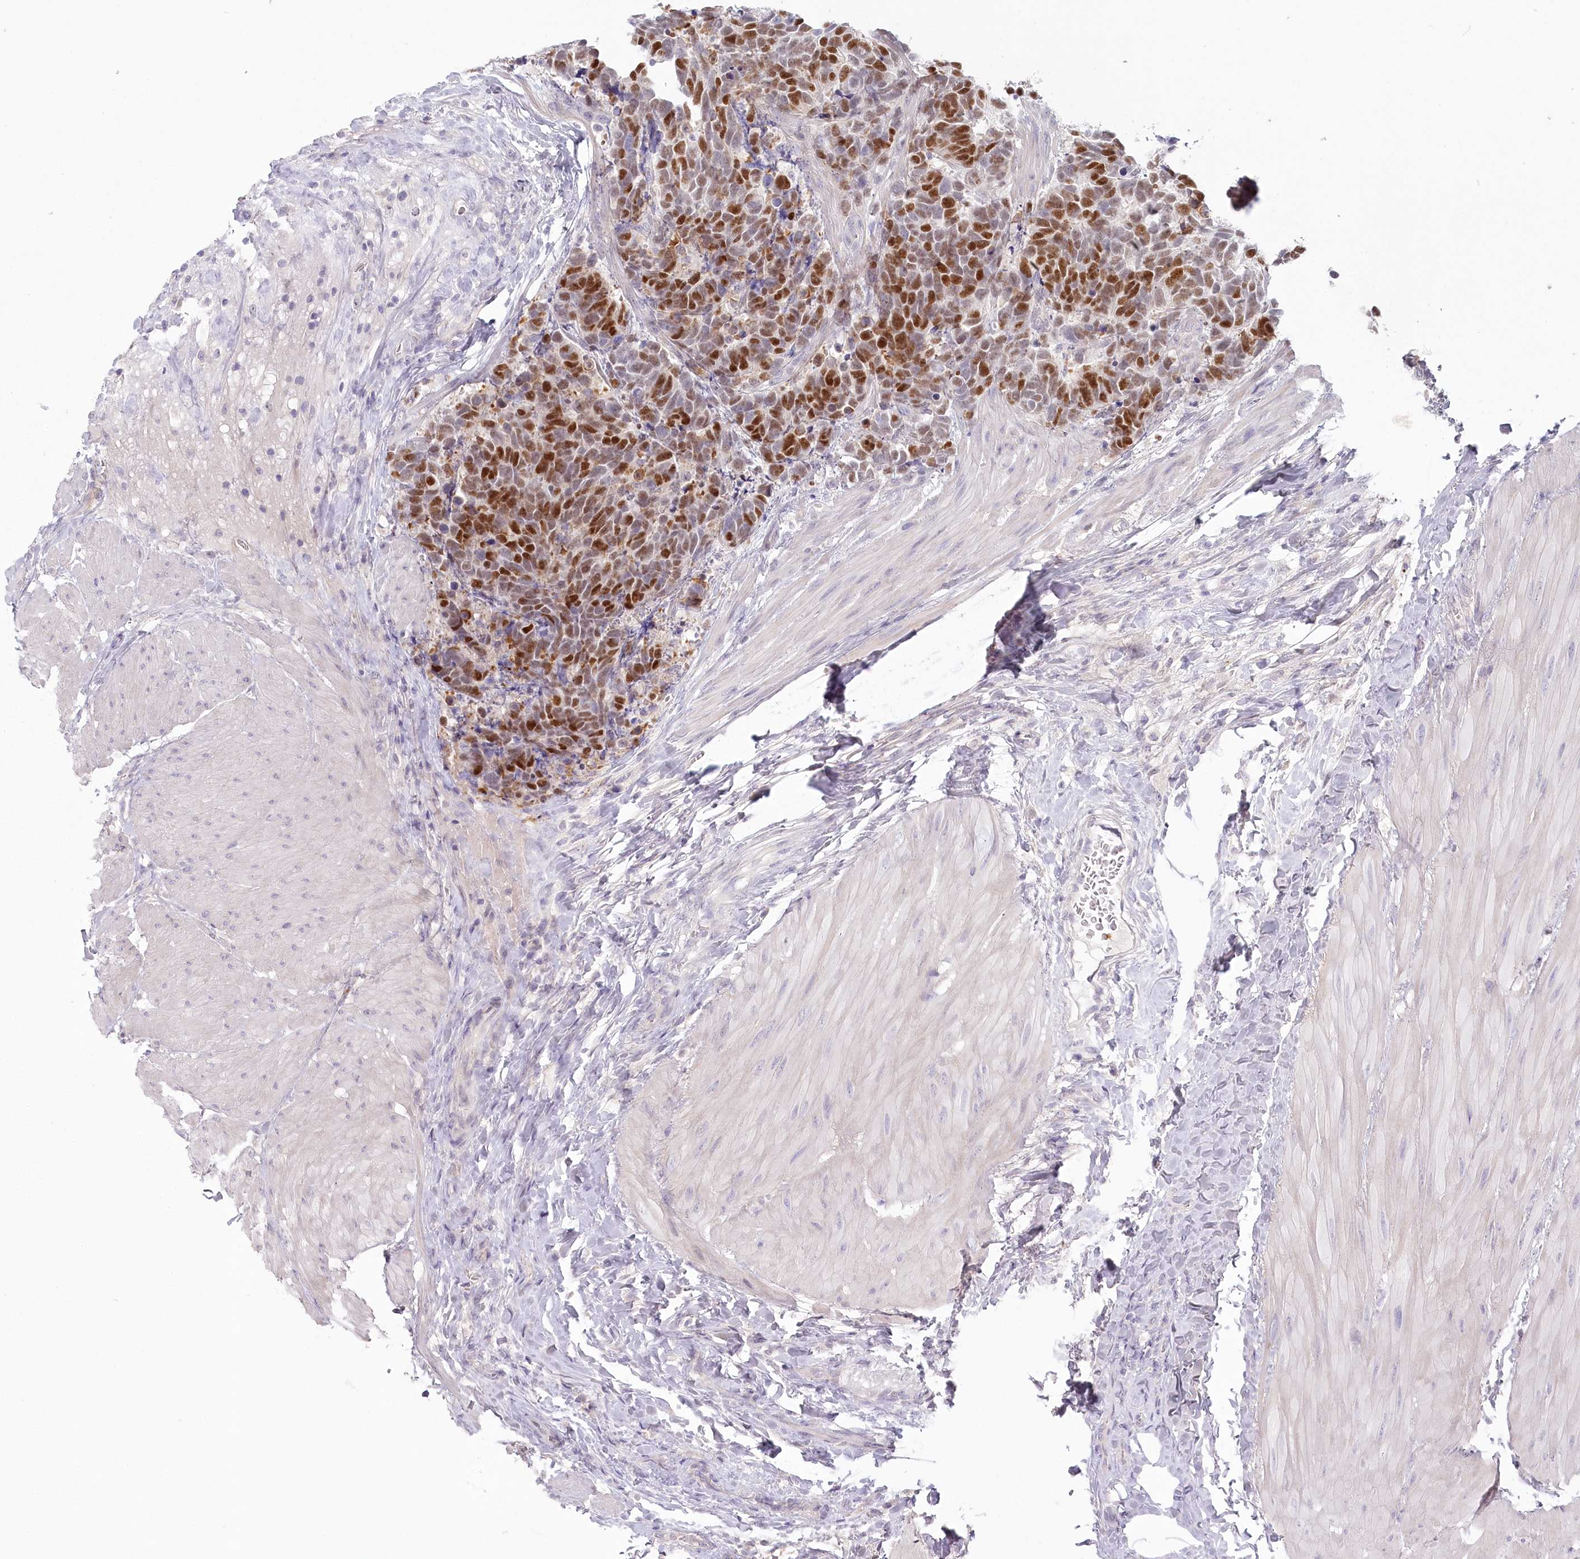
{"staining": {"intensity": "strong", "quantity": ">75%", "location": "nuclear"}, "tissue": "carcinoid", "cell_type": "Tumor cells", "image_type": "cancer", "snomed": [{"axis": "morphology", "description": "Carcinoma, NOS"}, {"axis": "morphology", "description": "Carcinoid, malignant, NOS"}, {"axis": "topography", "description": "Urinary bladder"}], "caption": "Strong nuclear protein expression is seen in about >75% of tumor cells in carcinoid.", "gene": "USP11", "patient": {"sex": "male", "age": 57}}